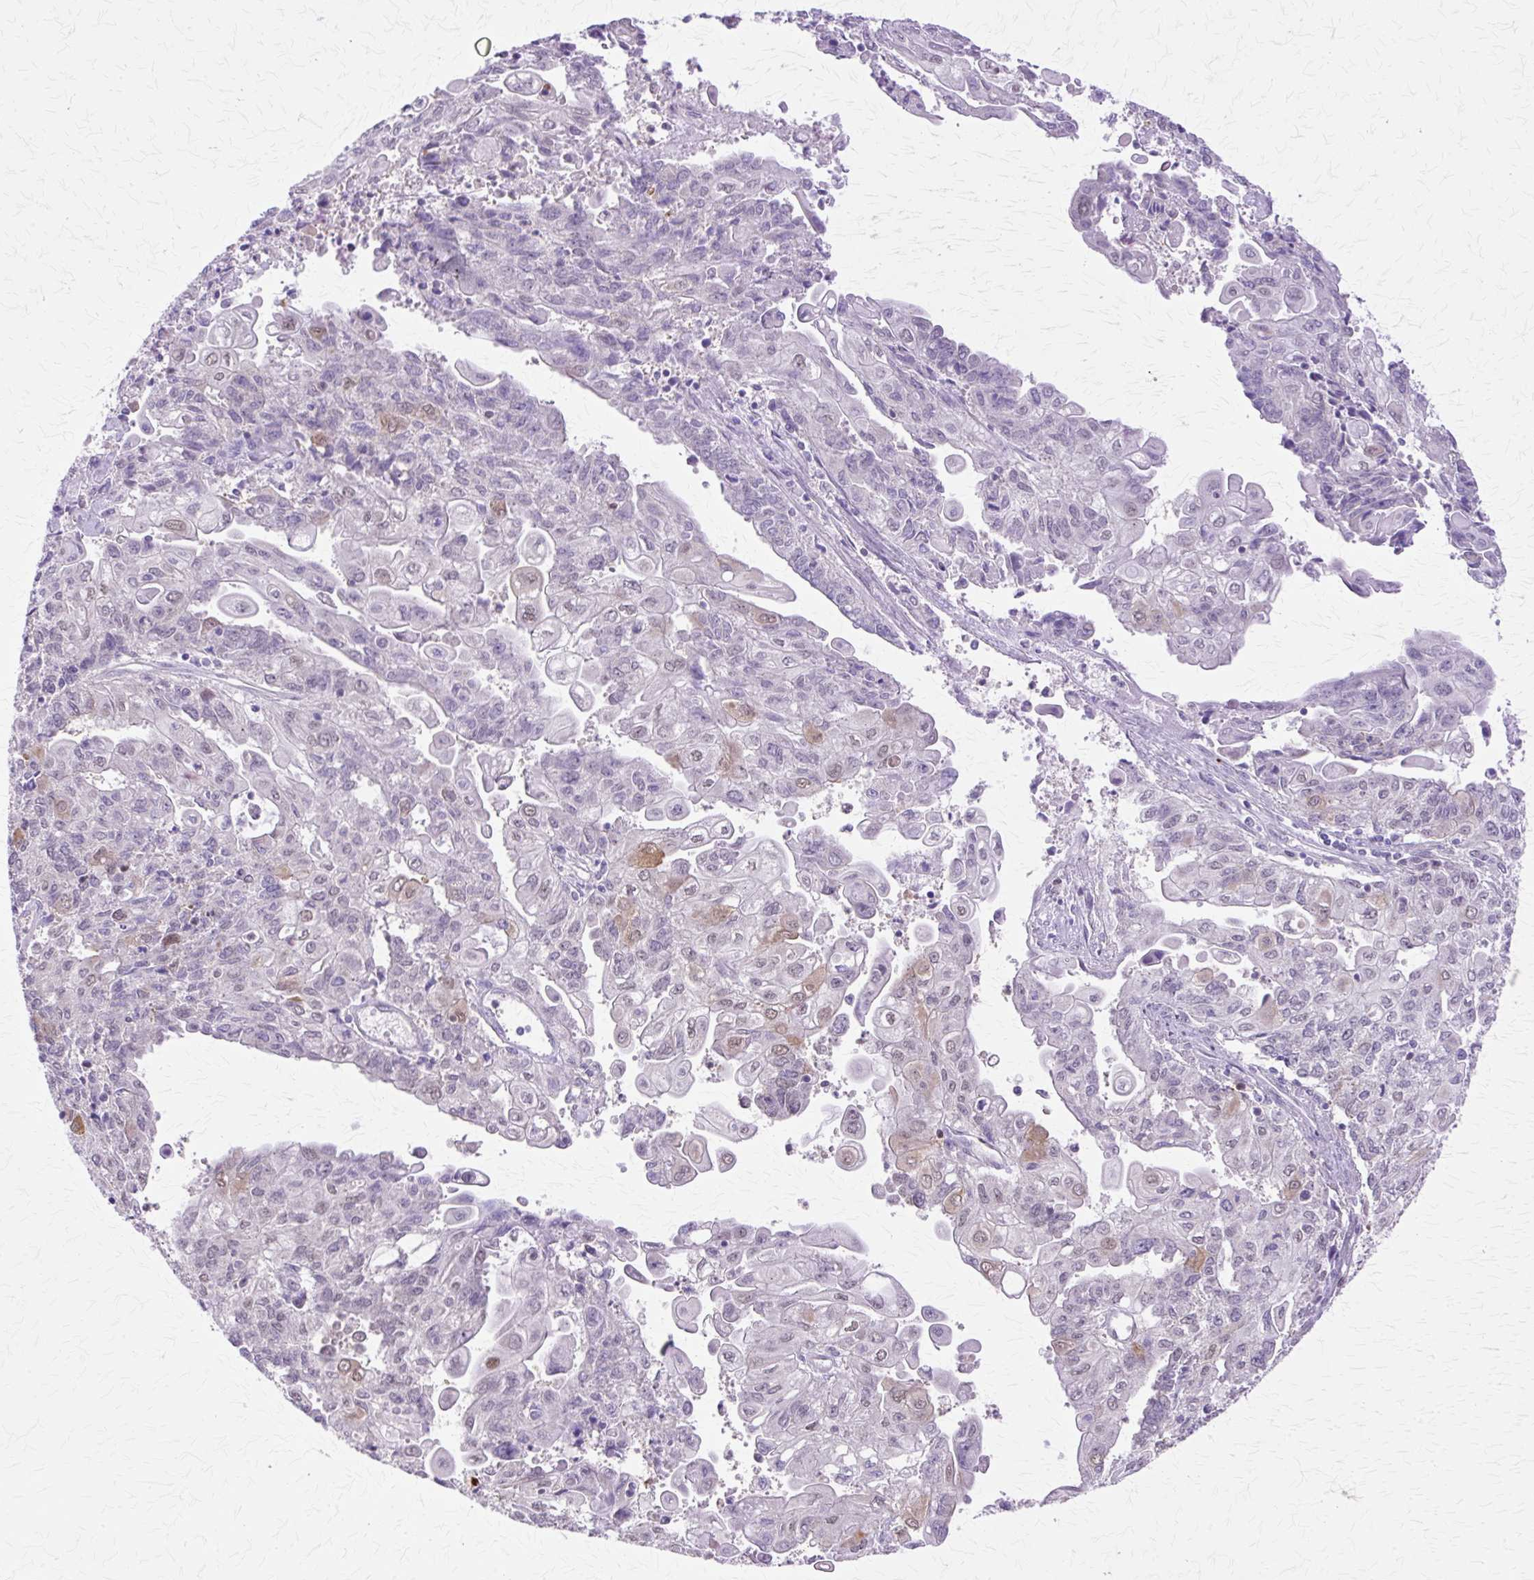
{"staining": {"intensity": "moderate", "quantity": "<25%", "location": "cytoplasmic/membranous,nuclear"}, "tissue": "endometrial cancer", "cell_type": "Tumor cells", "image_type": "cancer", "snomed": [{"axis": "morphology", "description": "Adenocarcinoma, NOS"}, {"axis": "topography", "description": "Endometrium"}], "caption": "Immunohistochemical staining of human adenocarcinoma (endometrial) displays low levels of moderate cytoplasmic/membranous and nuclear positivity in about <25% of tumor cells. (IHC, brightfield microscopy, high magnification).", "gene": "HSPA8", "patient": {"sex": "female", "age": 54}}